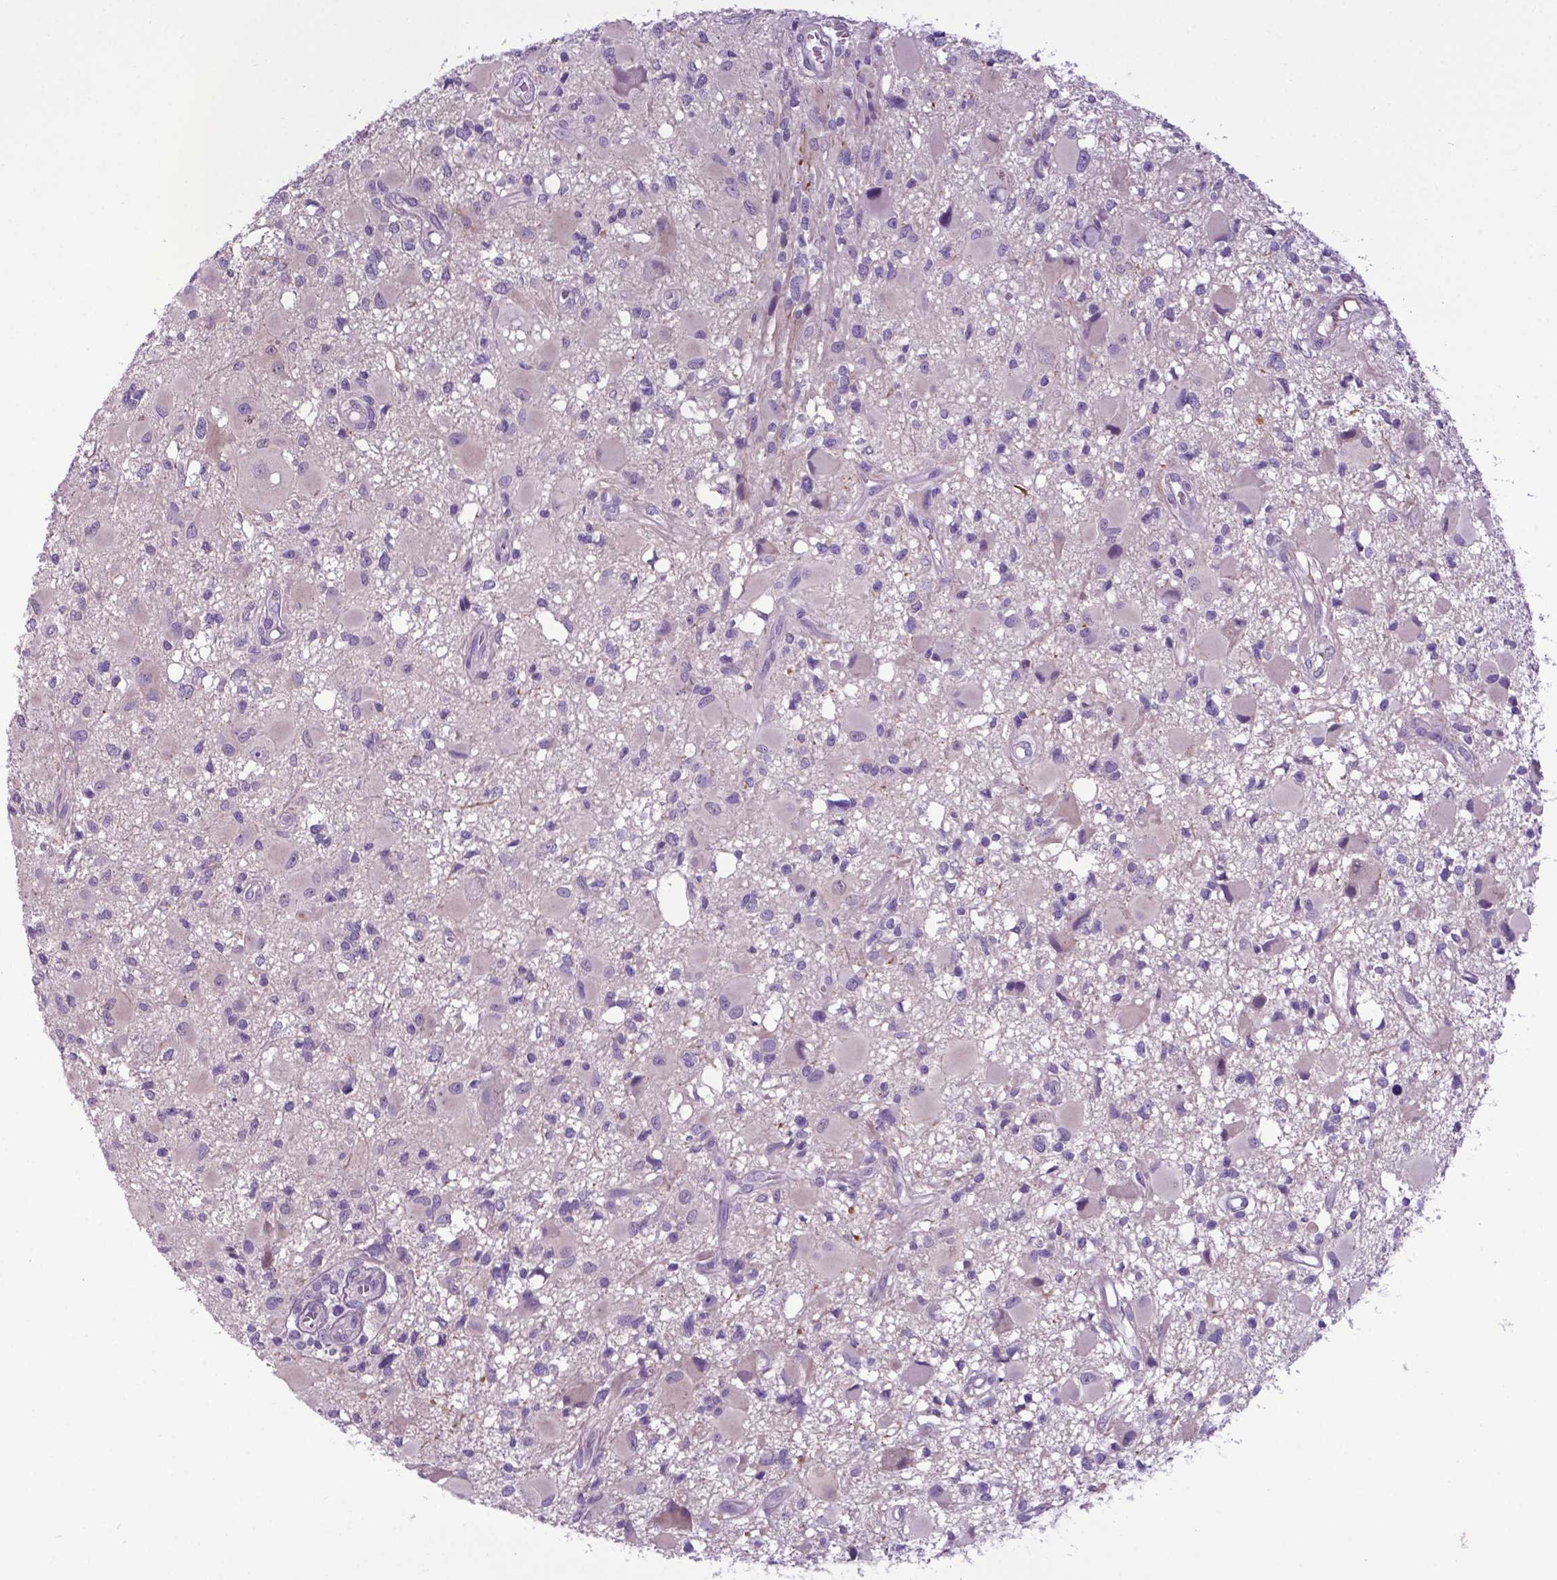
{"staining": {"intensity": "negative", "quantity": "none", "location": "none"}, "tissue": "glioma", "cell_type": "Tumor cells", "image_type": "cancer", "snomed": [{"axis": "morphology", "description": "Glioma, malignant, High grade"}, {"axis": "topography", "description": "Brain"}], "caption": "Glioma was stained to show a protein in brown. There is no significant expression in tumor cells.", "gene": "ADRA2B", "patient": {"sex": "male", "age": 54}}